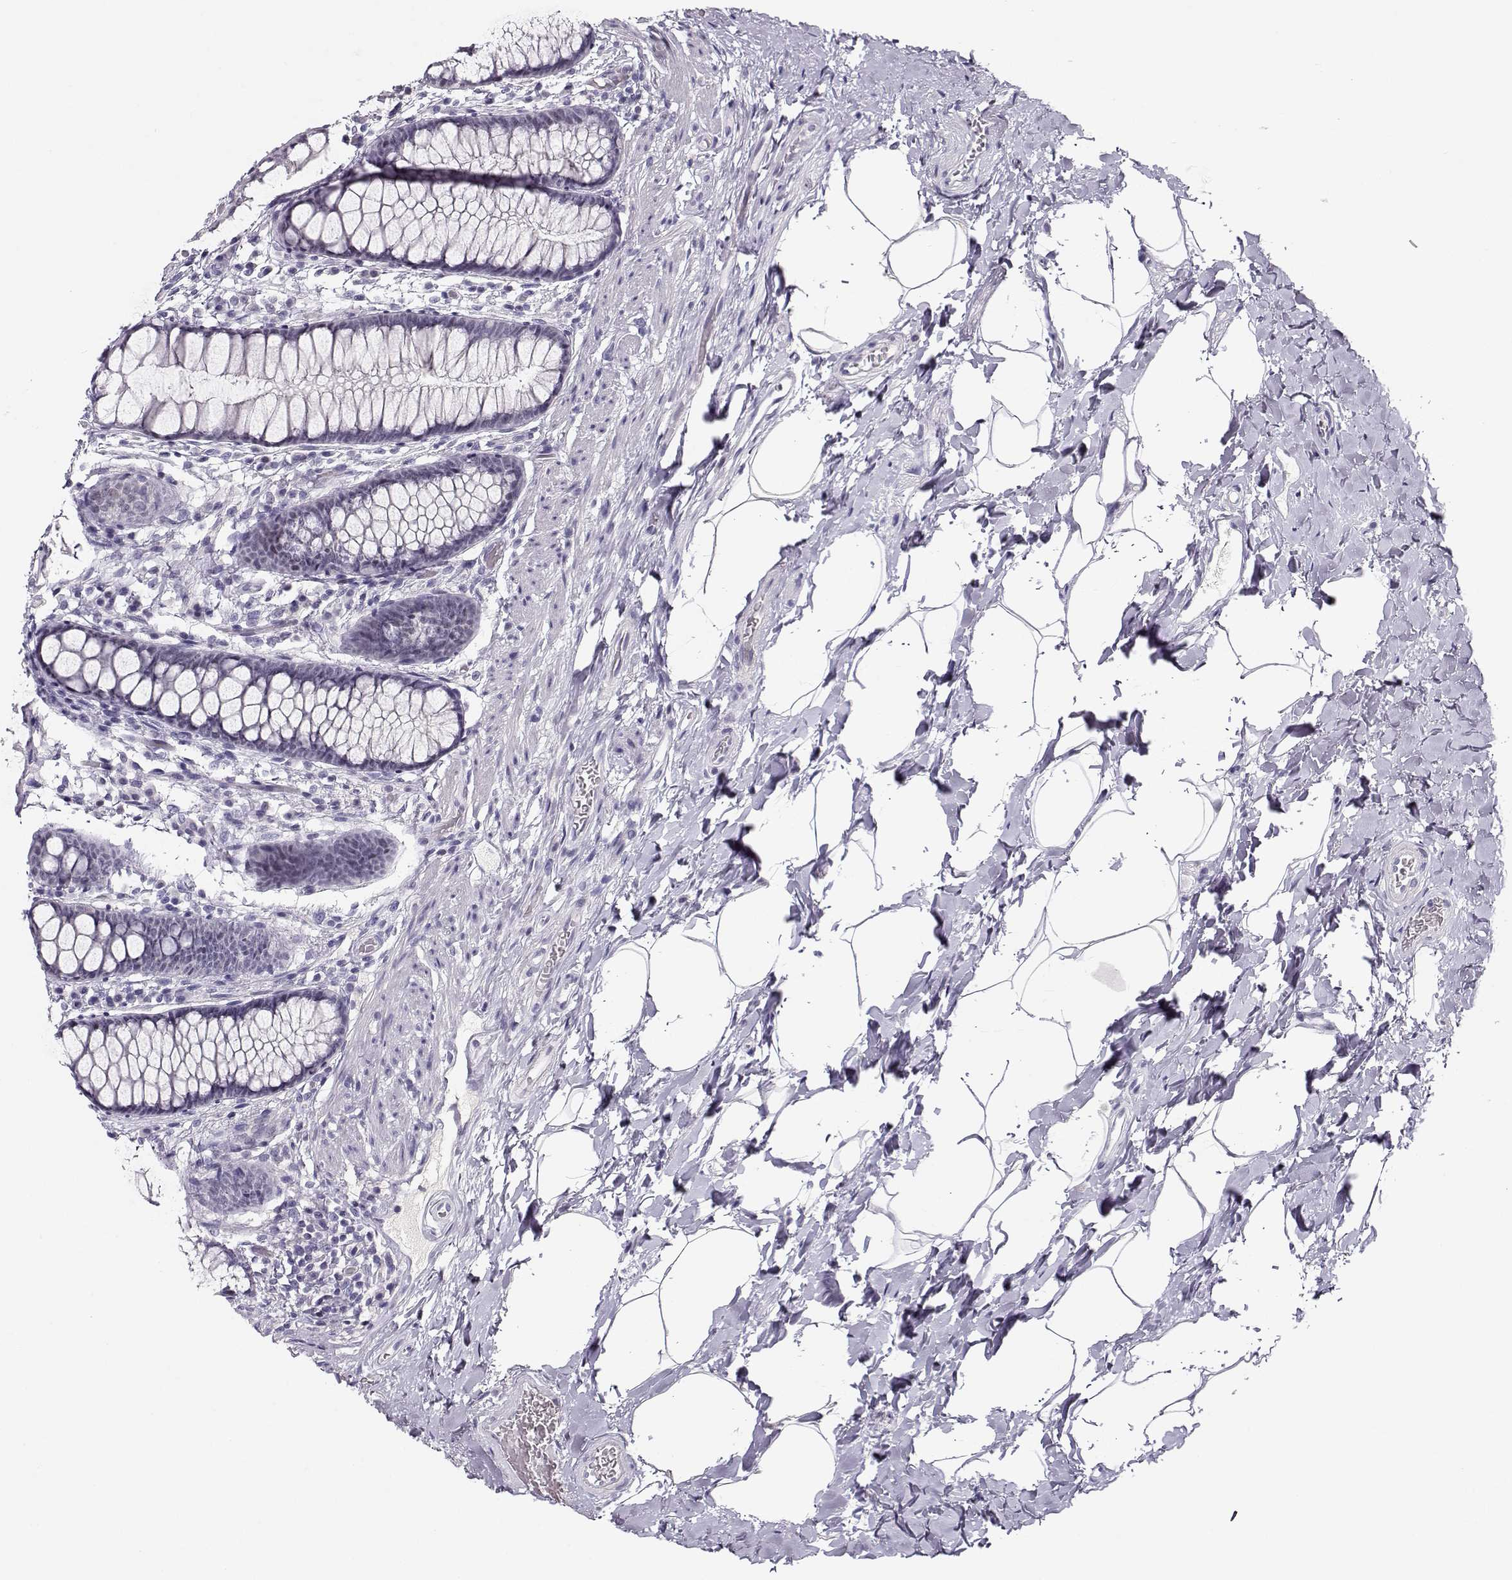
{"staining": {"intensity": "negative", "quantity": "none", "location": "none"}, "tissue": "rectum", "cell_type": "Glandular cells", "image_type": "normal", "snomed": [{"axis": "morphology", "description": "Normal tissue, NOS"}, {"axis": "topography", "description": "Rectum"}], "caption": "This is an IHC histopathology image of normal rectum. There is no positivity in glandular cells.", "gene": "CRX", "patient": {"sex": "female", "age": 62}}